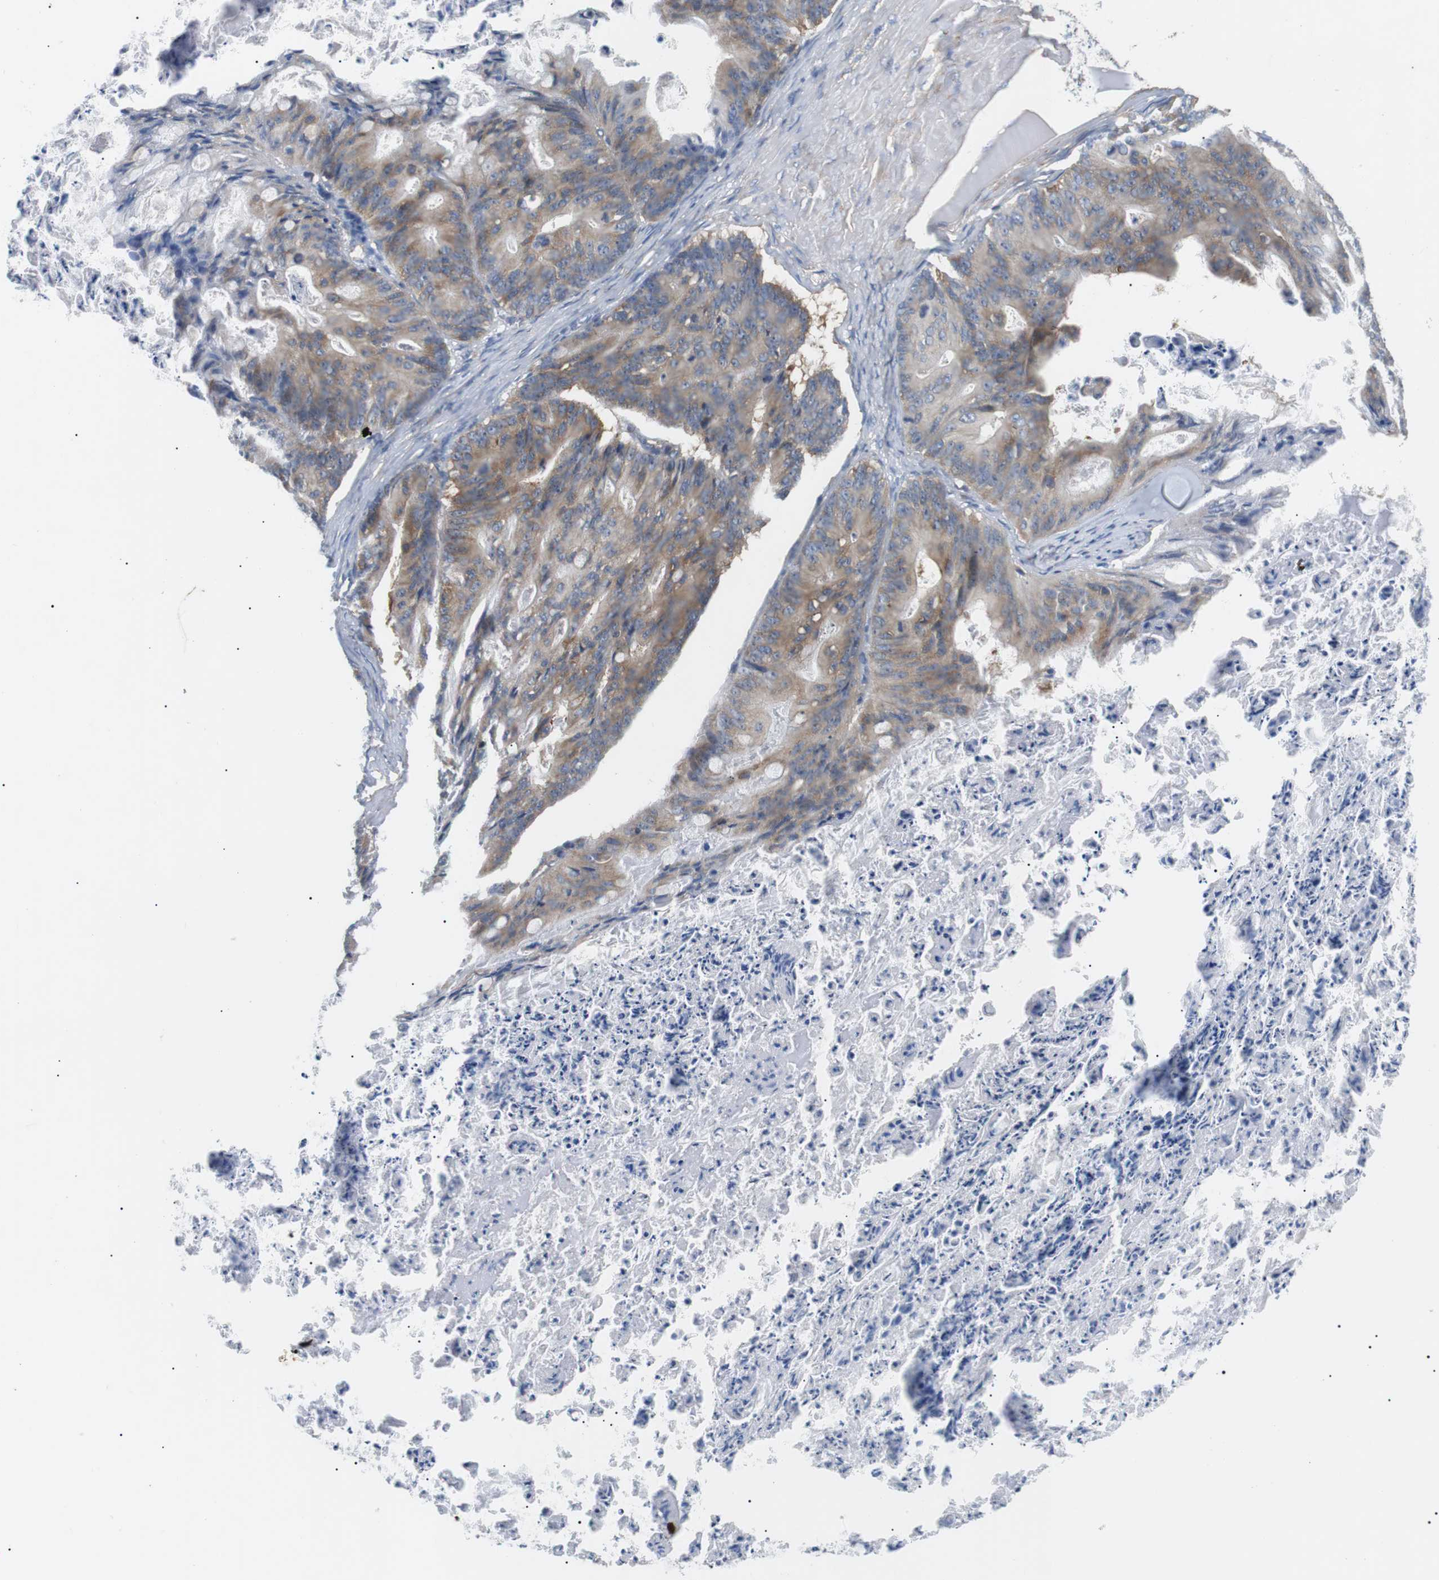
{"staining": {"intensity": "weak", "quantity": ">75%", "location": "cytoplasmic/membranous"}, "tissue": "ovarian cancer", "cell_type": "Tumor cells", "image_type": "cancer", "snomed": [{"axis": "morphology", "description": "Cystadenocarcinoma, mucinous, NOS"}, {"axis": "topography", "description": "Ovary"}], "caption": "This image shows immunohistochemistry staining of mucinous cystadenocarcinoma (ovarian), with low weak cytoplasmic/membranous staining in approximately >75% of tumor cells.", "gene": "DIPK1A", "patient": {"sex": "female", "age": 37}}